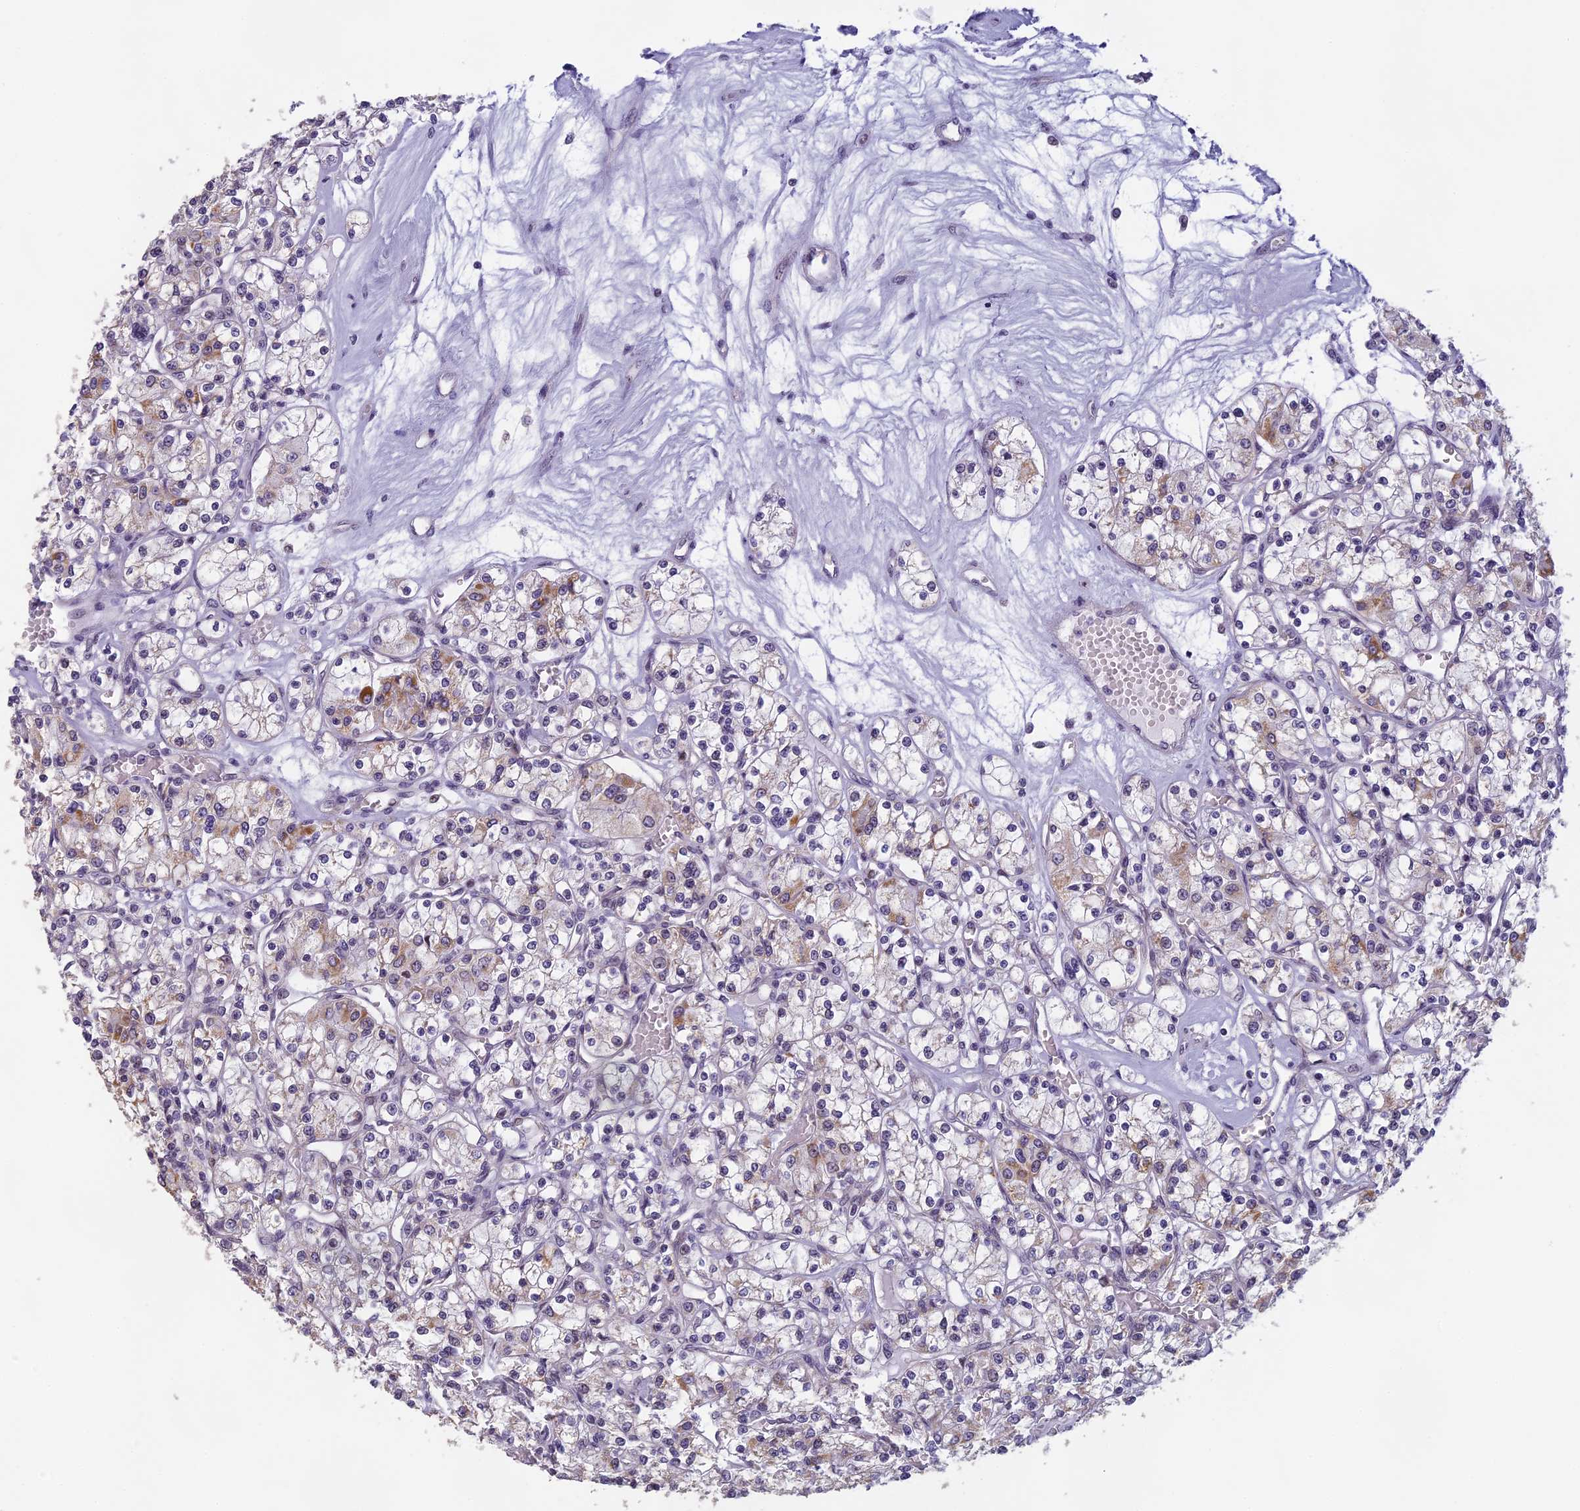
{"staining": {"intensity": "moderate", "quantity": "<25%", "location": "cytoplasmic/membranous"}, "tissue": "renal cancer", "cell_type": "Tumor cells", "image_type": "cancer", "snomed": [{"axis": "morphology", "description": "Adenocarcinoma, NOS"}, {"axis": "topography", "description": "Kidney"}], "caption": "Renal cancer (adenocarcinoma) was stained to show a protein in brown. There is low levels of moderate cytoplasmic/membranous staining in about <25% of tumor cells. Nuclei are stained in blue.", "gene": "MORF4L1", "patient": {"sex": "female", "age": 59}}